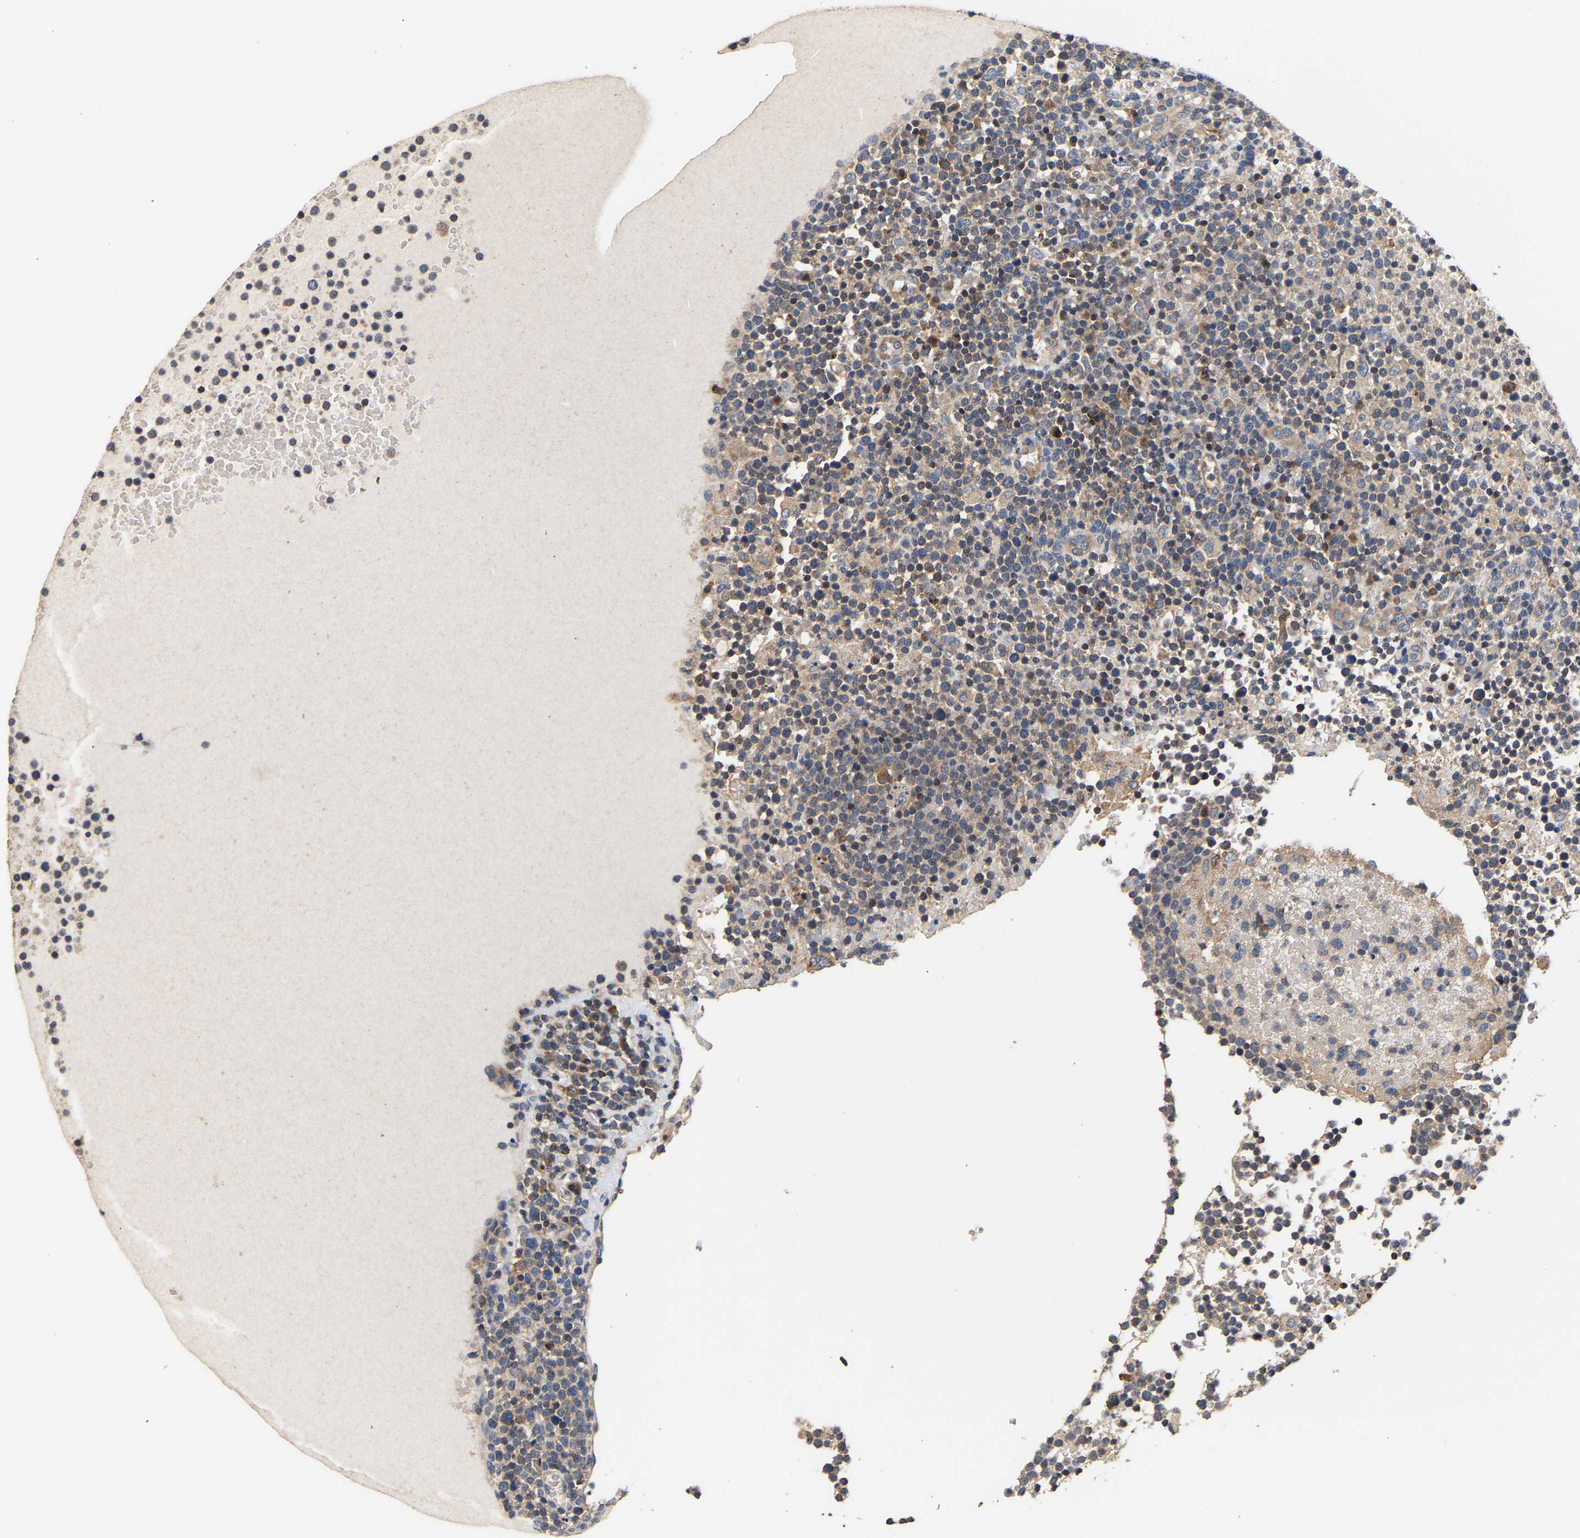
{"staining": {"intensity": "weak", "quantity": "25%-75%", "location": "cytoplasmic/membranous"}, "tissue": "lymphoma", "cell_type": "Tumor cells", "image_type": "cancer", "snomed": [{"axis": "morphology", "description": "Malignant lymphoma, non-Hodgkin's type, High grade"}, {"axis": "topography", "description": "Lymph node"}], "caption": "Protein staining by immunohistochemistry demonstrates weak cytoplasmic/membranous expression in approximately 25%-75% of tumor cells in lymphoma.", "gene": "LRBA", "patient": {"sex": "male", "age": 61}}